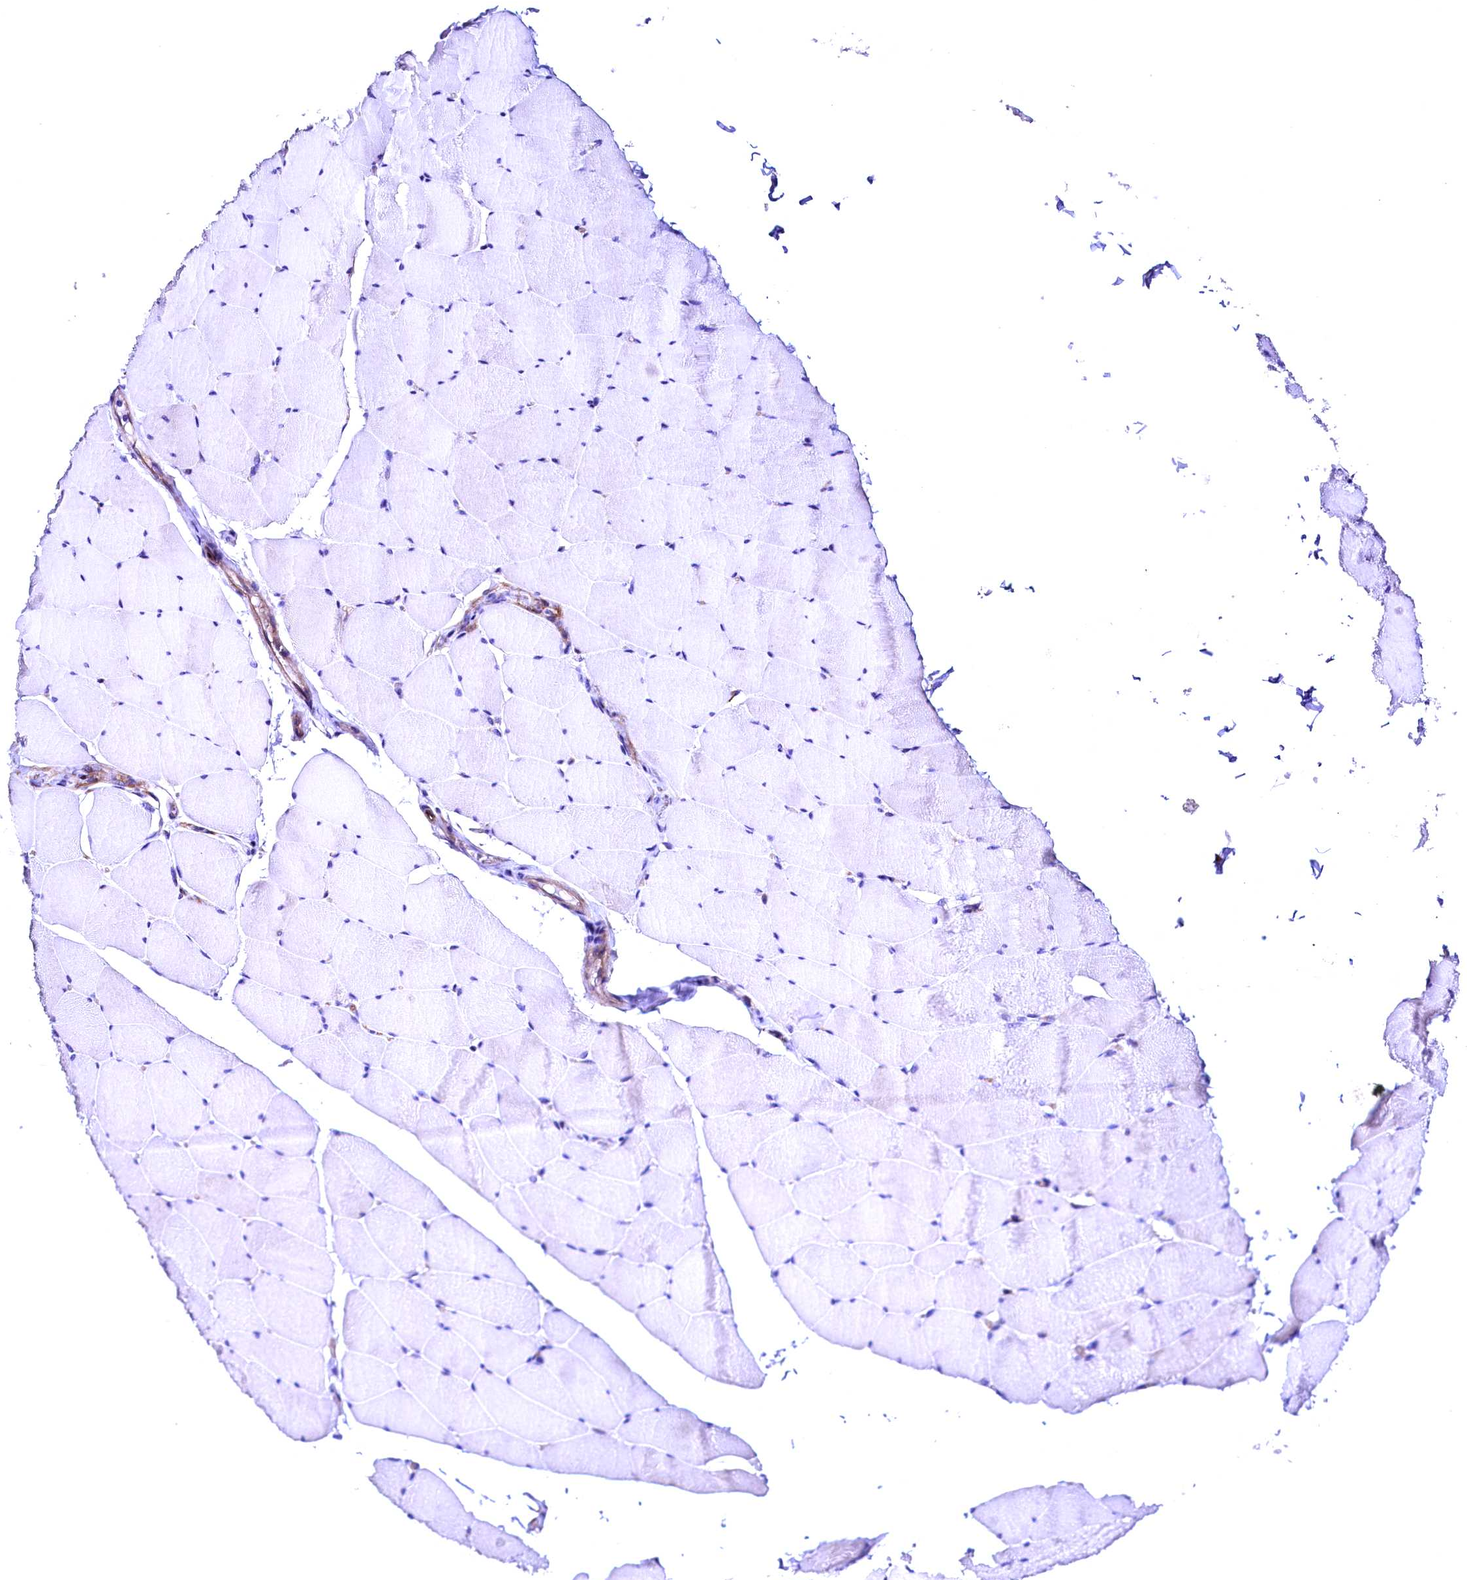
{"staining": {"intensity": "negative", "quantity": "none", "location": "none"}, "tissue": "skeletal muscle", "cell_type": "Myocytes", "image_type": "normal", "snomed": [{"axis": "morphology", "description": "Normal tissue, NOS"}, {"axis": "topography", "description": "Skeletal muscle"}], "caption": "DAB (3,3'-diaminobenzidine) immunohistochemical staining of normal human skeletal muscle exhibits no significant staining in myocytes.", "gene": "SLF1", "patient": {"sex": "male", "age": 62}}